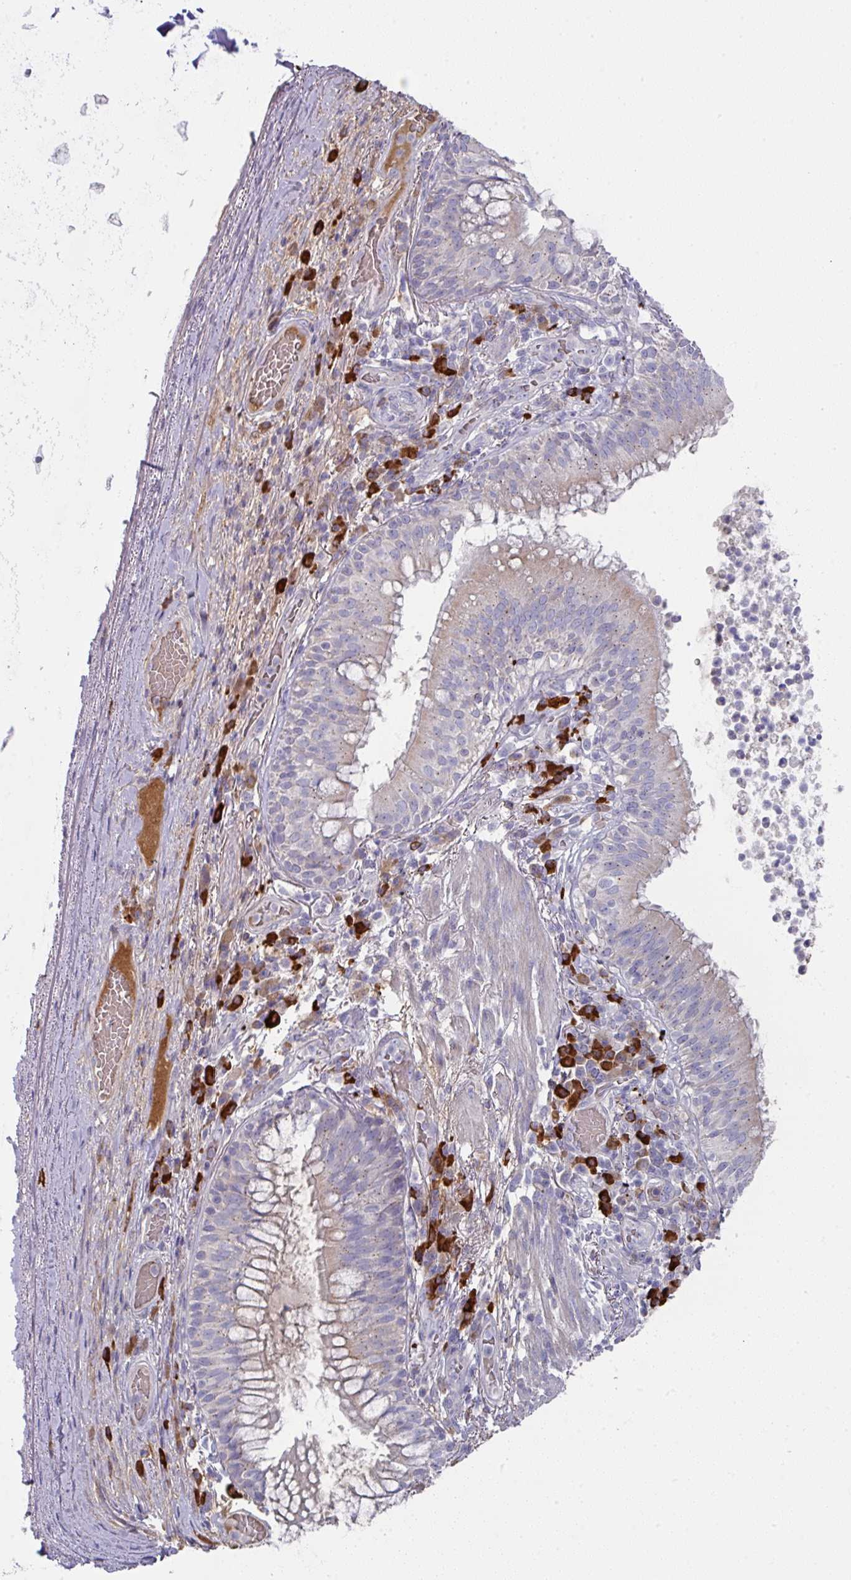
{"staining": {"intensity": "weak", "quantity": "<25%", "location": "cytoplasmic/membranous"}, "tissue": "bronchus", "cell_type": "Respiratory epithelial cells", "image_type": "normal", "snomed": [{"axis": "morphology", "description": "Normal tissue, NOS"}, {"axis": "topography", "description": "Cartilage tissue"}, {"axis": "topography", "description": "Bronchus"}], "caption": "Immunohistochemistry (IHC) of normal human bronchus reveals no staining in respiratory epithelial cells. Brightfield microscopy of IHC stained with DAB (brown) and hematoxylin (blue), captured at high magnification.", "gene": "IL4R", "patient": {"sex": "male", "age": 56}}